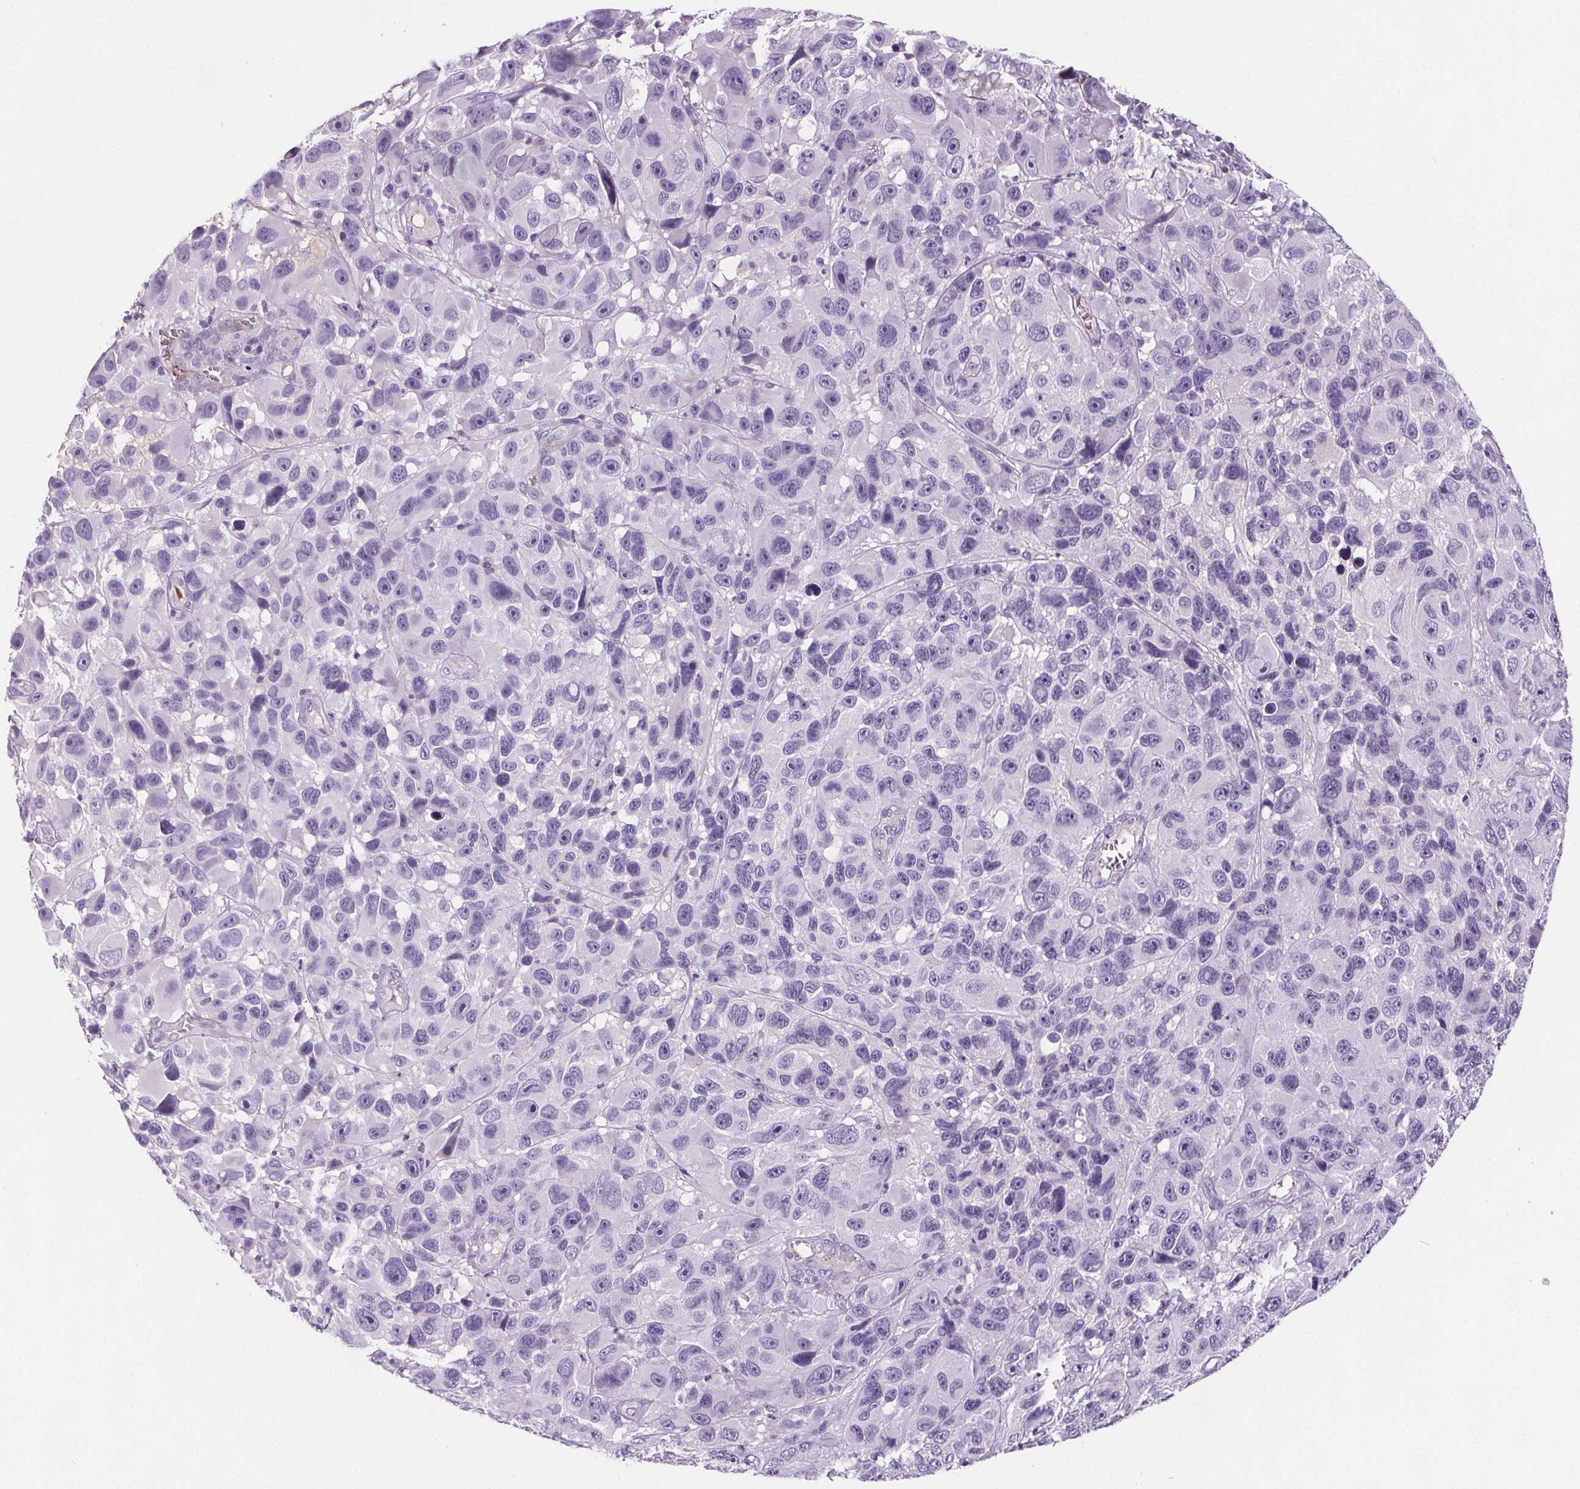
{"staining": {"intensity": "negative", "quantity": "none", "location": "none"}, "tissue": "melanoma", "cell_type": "Tumor cells", "image_type": "cancer", "snomed": [{"axis": "morphology", "description": "Malignant melanoma, NOS"}, {"axis": "topography", "description": "Skin"}], "caption": "An immunohistochemistry (IHC) micrograph of melanoma is shown. There is no staining in tumor cells of melanoma.", "gene": "CD5L", "patient": {"sex": "male", "age": 53}}